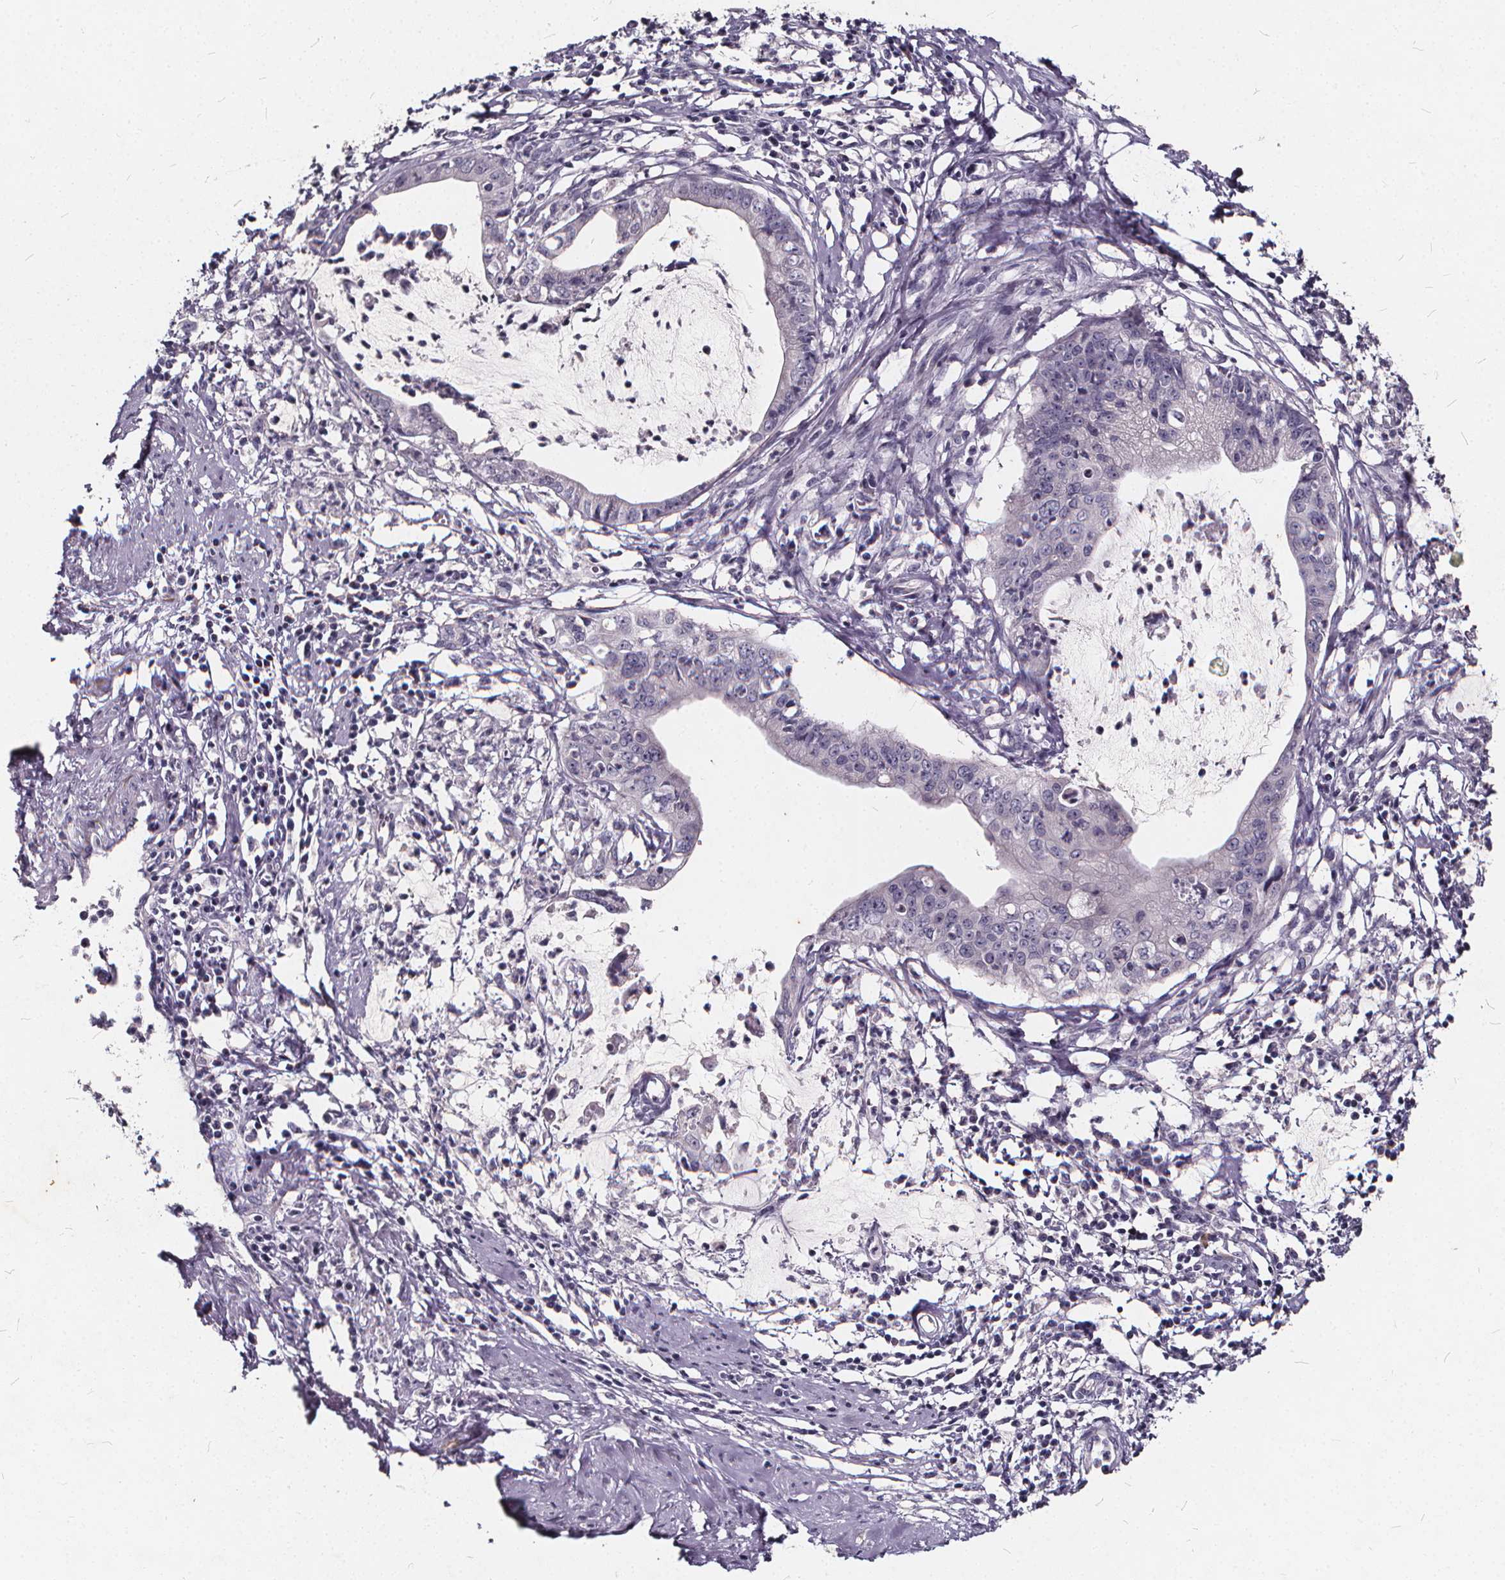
{"staining": {"intensity": "negative", "quantity": "none", "location": "none"}, "tissue": "cervical cancer", "cell_type": "Tumor cells", "image_type": "cancer", "snomed": [{"axis": "morphology", "description": "Normal tissue, NOS"}, {"axis": "morphology", "description": "Adenocarcinoma, NOS"}, {"axis": "topography", "description": "Cervix"}], "caption": "Tumor cells are negative for protein expression in human cervical cancer.", "gene": "TSPAN14", "patient": {"sex": "female", "age": 38}}